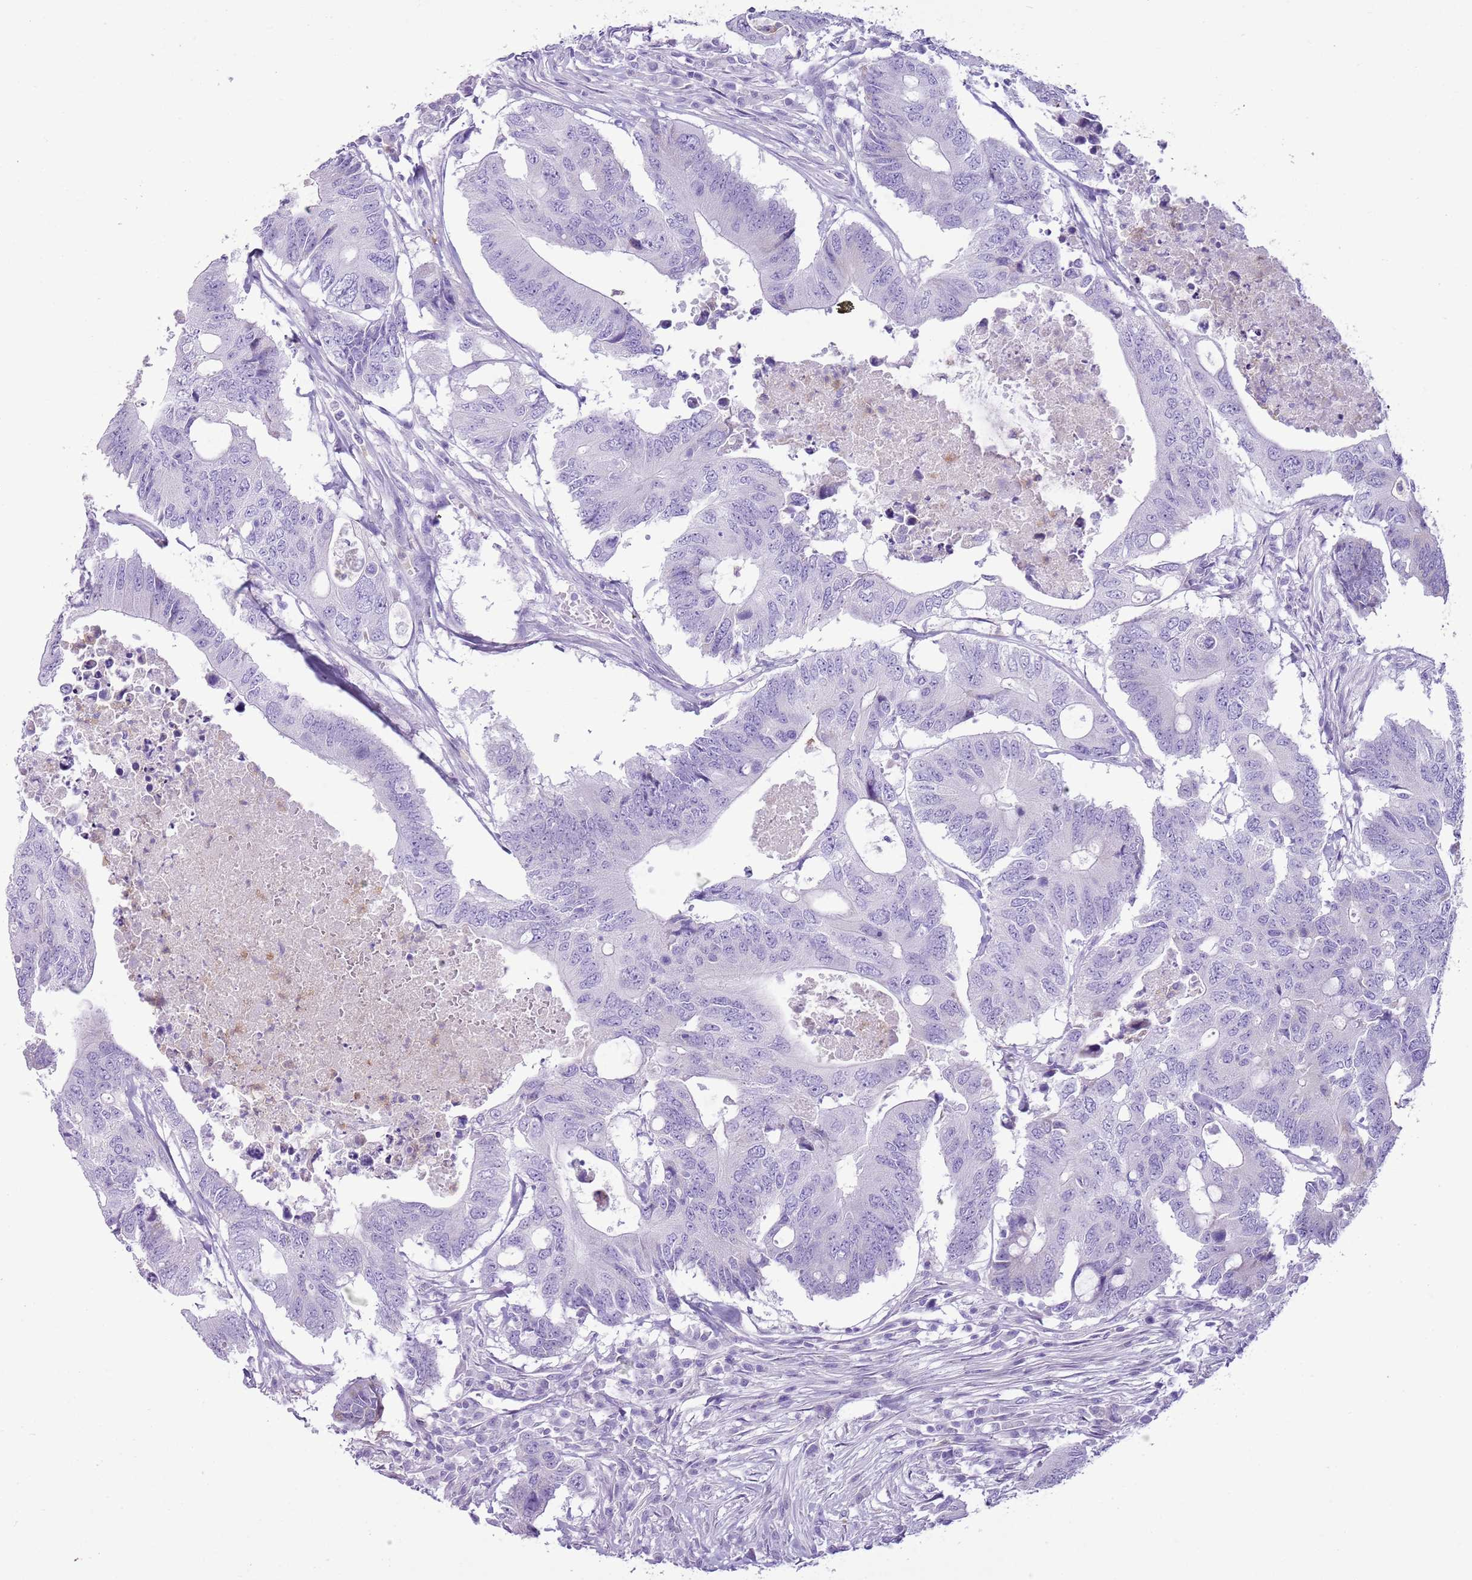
{"staining": {"intensity": "negative", "quantity": "none", "location": "none"}, "tissue": "colorectal cancer", "cell_type": "Tumor cells", "image_type": "cancer", "snomed": [{"axis": "morphology", "description": "Adenocarcinoma, NOS"}, {"axis": "topography", "description": "Colon"}], "caption": "Photomicrograph shows no significant protein expression in tumor cells of colorectal cancer. The staining was performed using DAB (3,3'-diaminobenzidine) to visualize the protein expression in brown, while the nuclei were stained in blue with hematoxylin (Magnification: 20x).", "gene": "CD177", "patient": {"sex": "male", "age": 71}}